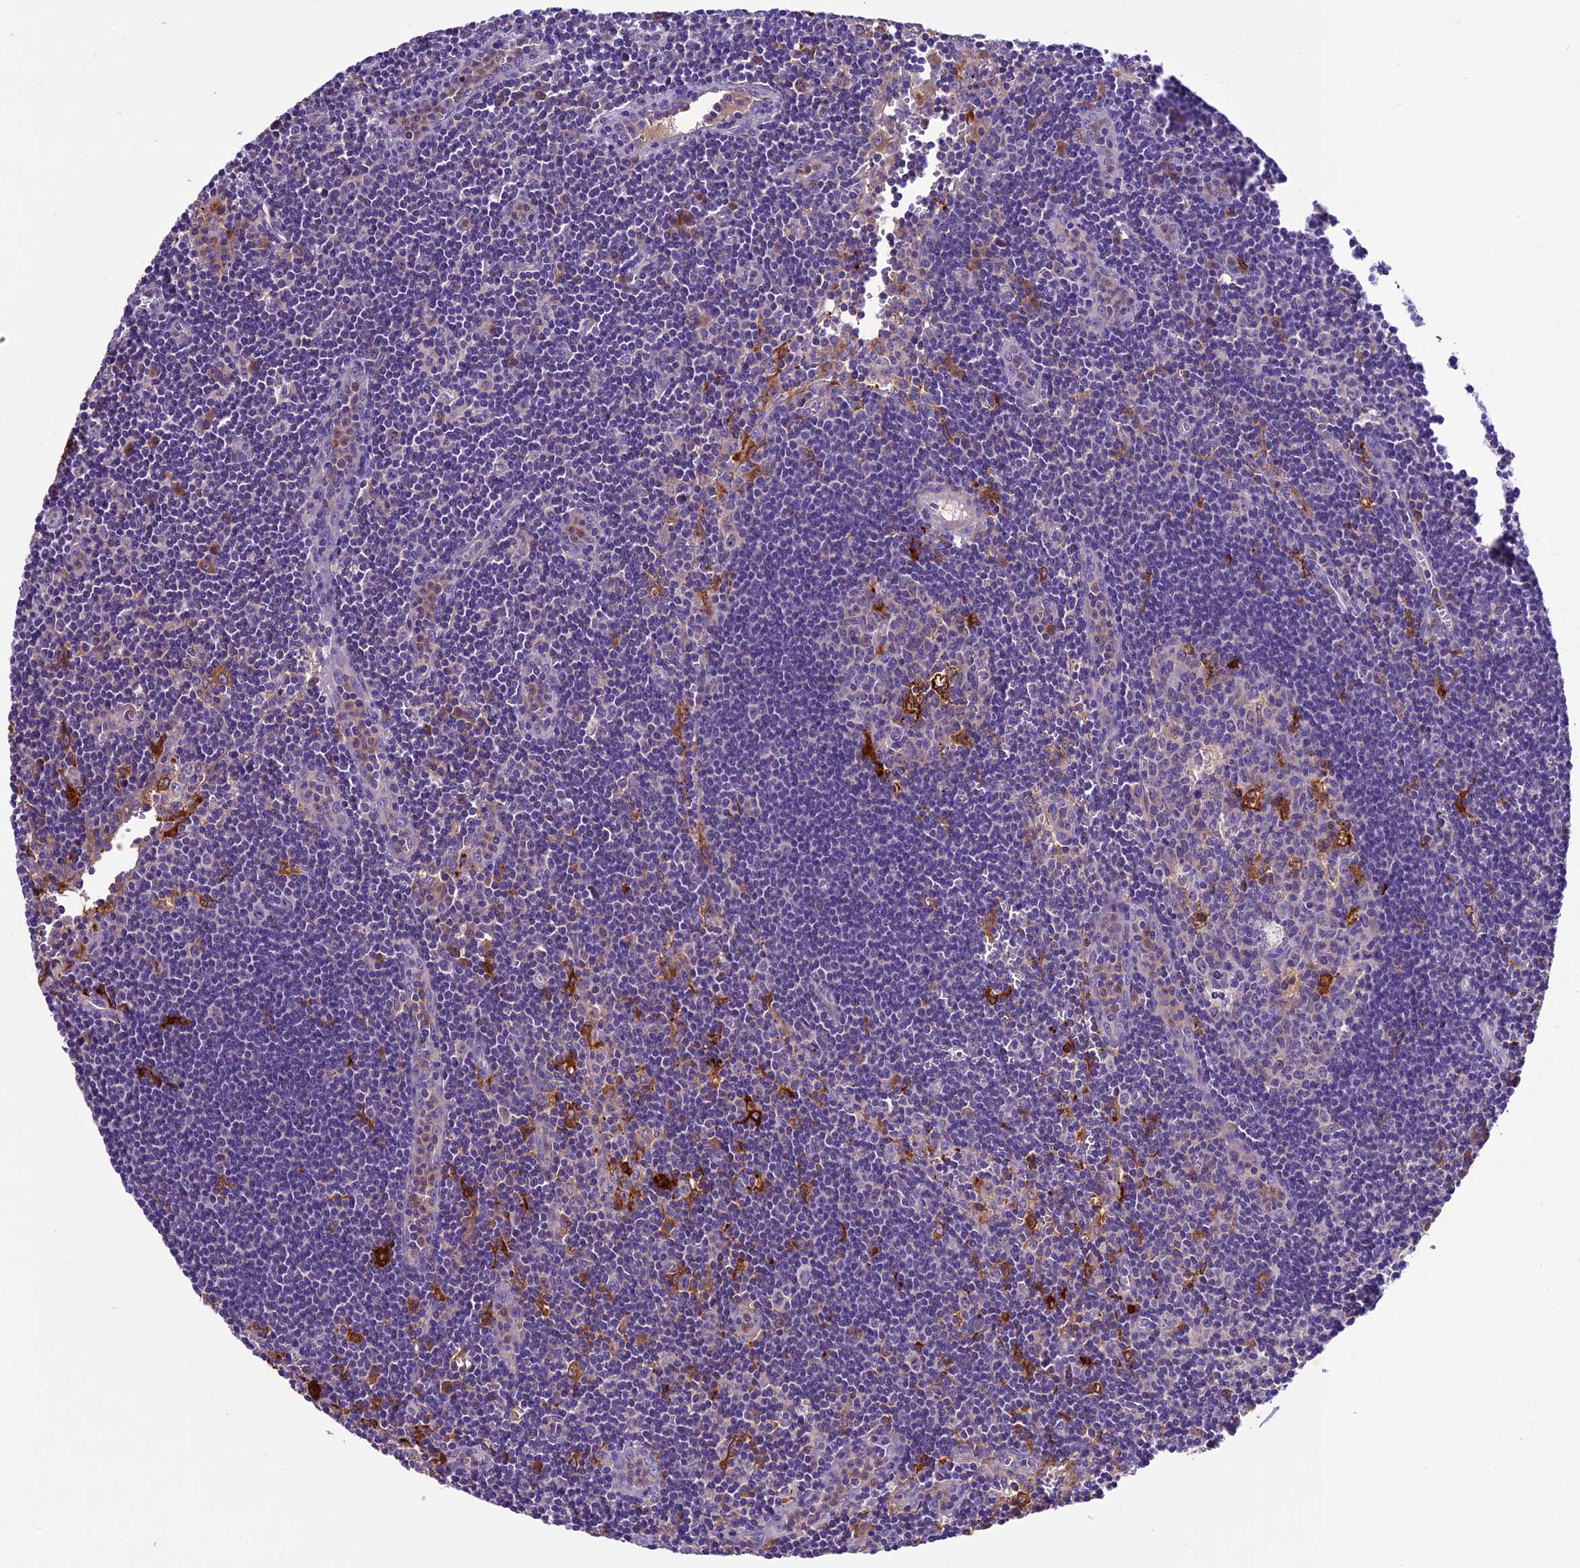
{"staining": {"intensity": "strong", "quantity": "<25%", "location": "cytoplasmic/membranous"}, "tissue": "lymph node", "cell_type": "Germinal center cells", "image_type": "normal", "snomed": [{"axis": "morphology", "description": "Normal tissue, NOS"}, {"axis": "topography", "description": "Lymph node"}], "caption": "Immunohistochemical staining of benign human lymph node reveals <25% levels of strong cytoplasmic/membranous protein positivity in approximately <25% of germinal center cells.", "gene": "CILP2", "patient": {"sex": "female", "age": 32}}